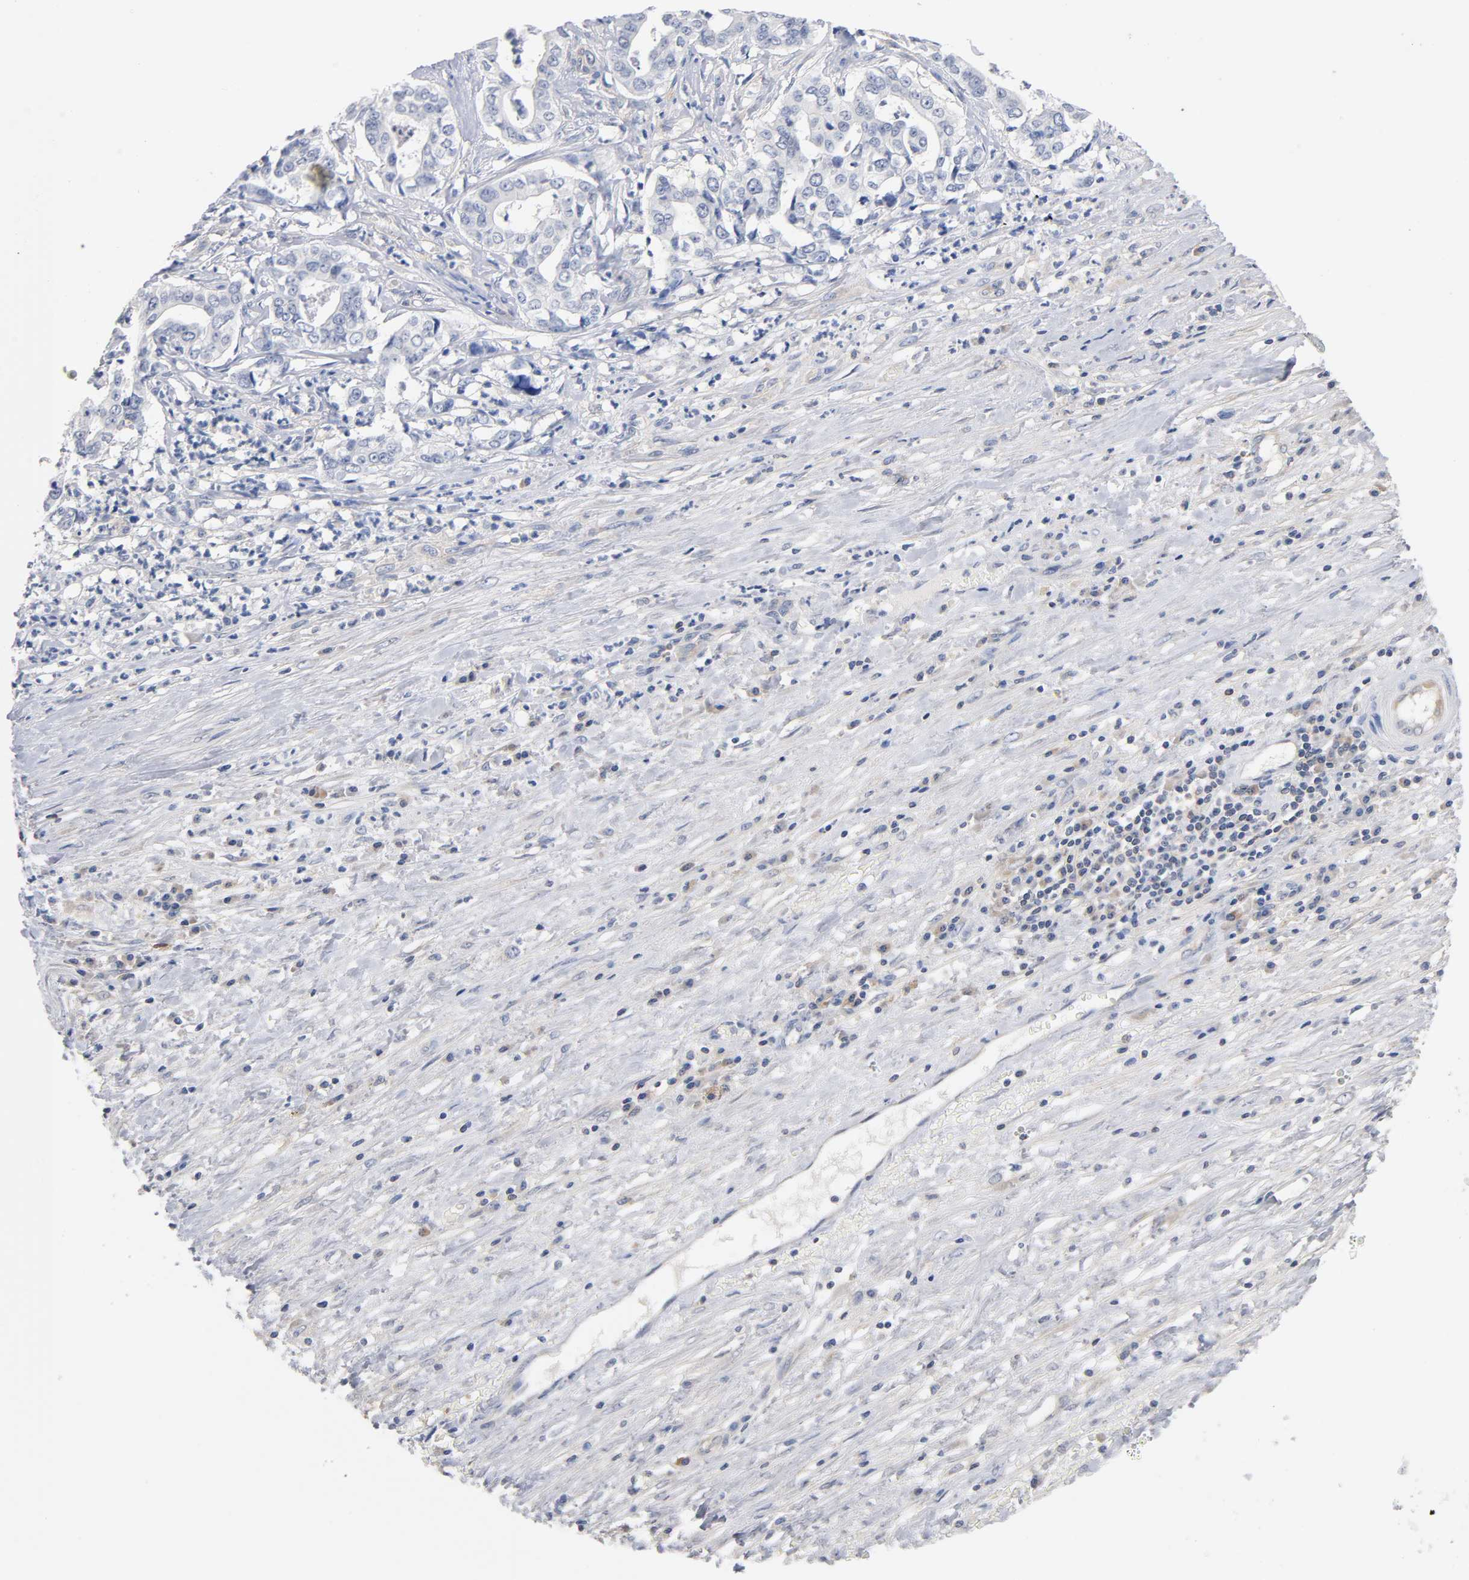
{"staining": {"intensity": "negative", "quantity": "none", "location": "none"}, "tissue": "liver cancer", "cell_type": "Tumor cells", "image_type": "cancer", "snomed": [{"axis": "morphology", "description": "Cholangiocarcinoma"}, {"axis": "topography", "description": "Liver"}], "caption": "Immunohistochemistry (IHC) photomicrograph of neoplastic tissue: human cholangiocarcinoma (liver) stained with DAB (3,3'-diaminobenzidine) demonstrates no significant protein staining in tumor cells.", "gene": "MALT1", "patient": {"sex": "female", "age": 61}}